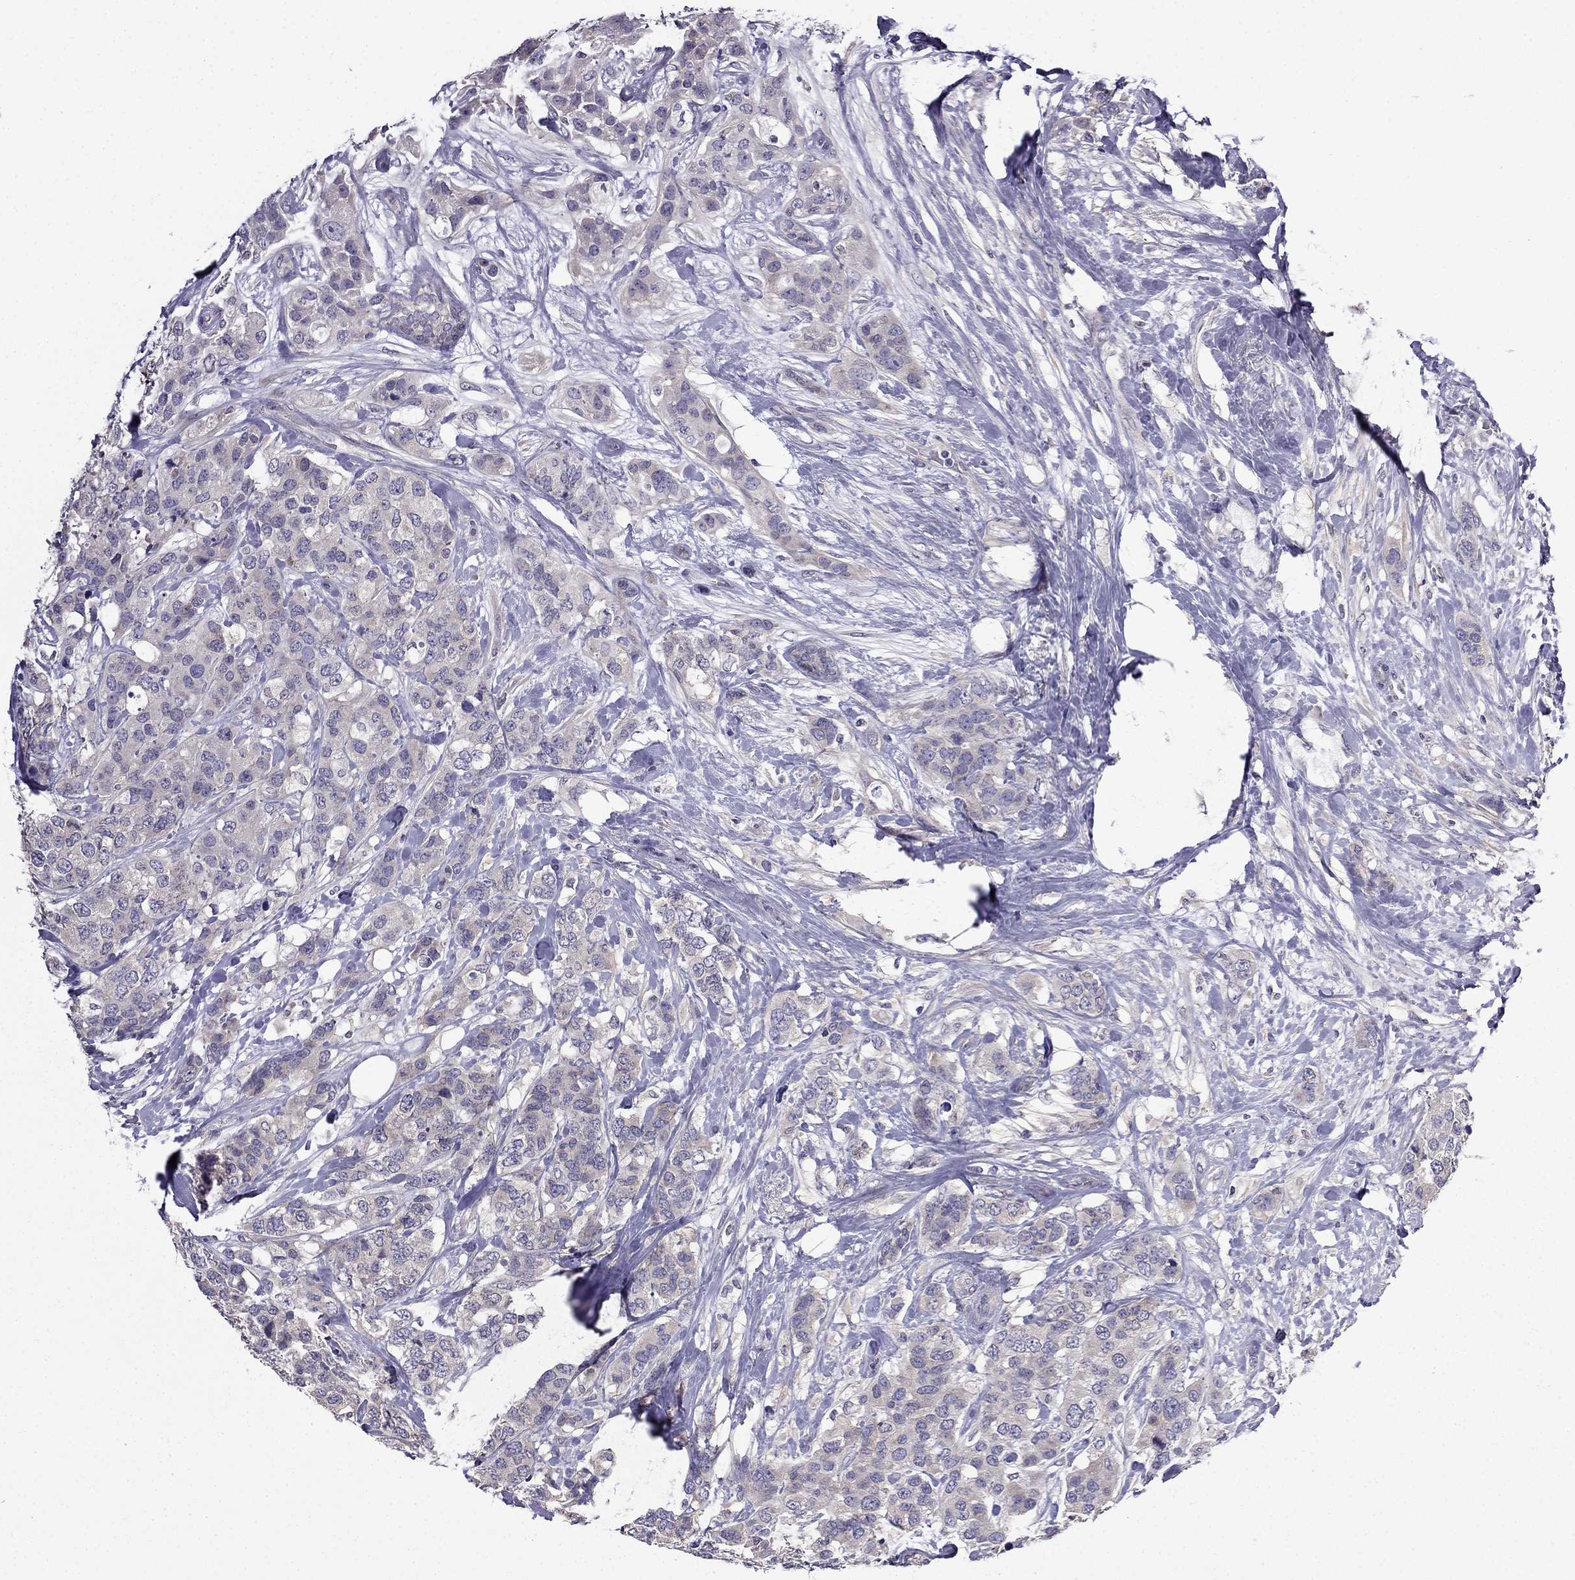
{"staining": {"intensity": "negative", "quantity": "none", "location": "none"}, "tissue": "breast cancer", "cell_type": "Tumor cells", "image_type": "cancer", "snomed": [{"axis": "morphology", "description": "Lobular carcinoma"}, {"axis": "topography", "description": "Breast"}], "caption": "The histopathology image reveals no significant staining in tumor cells of breast cancer. (Brightfield microscopy of DAB (3,3'-diaminobenzidine) IHC at high magnification).", "gene": "SCNN1D", "patient": {"sex": "female", "age": 59}}